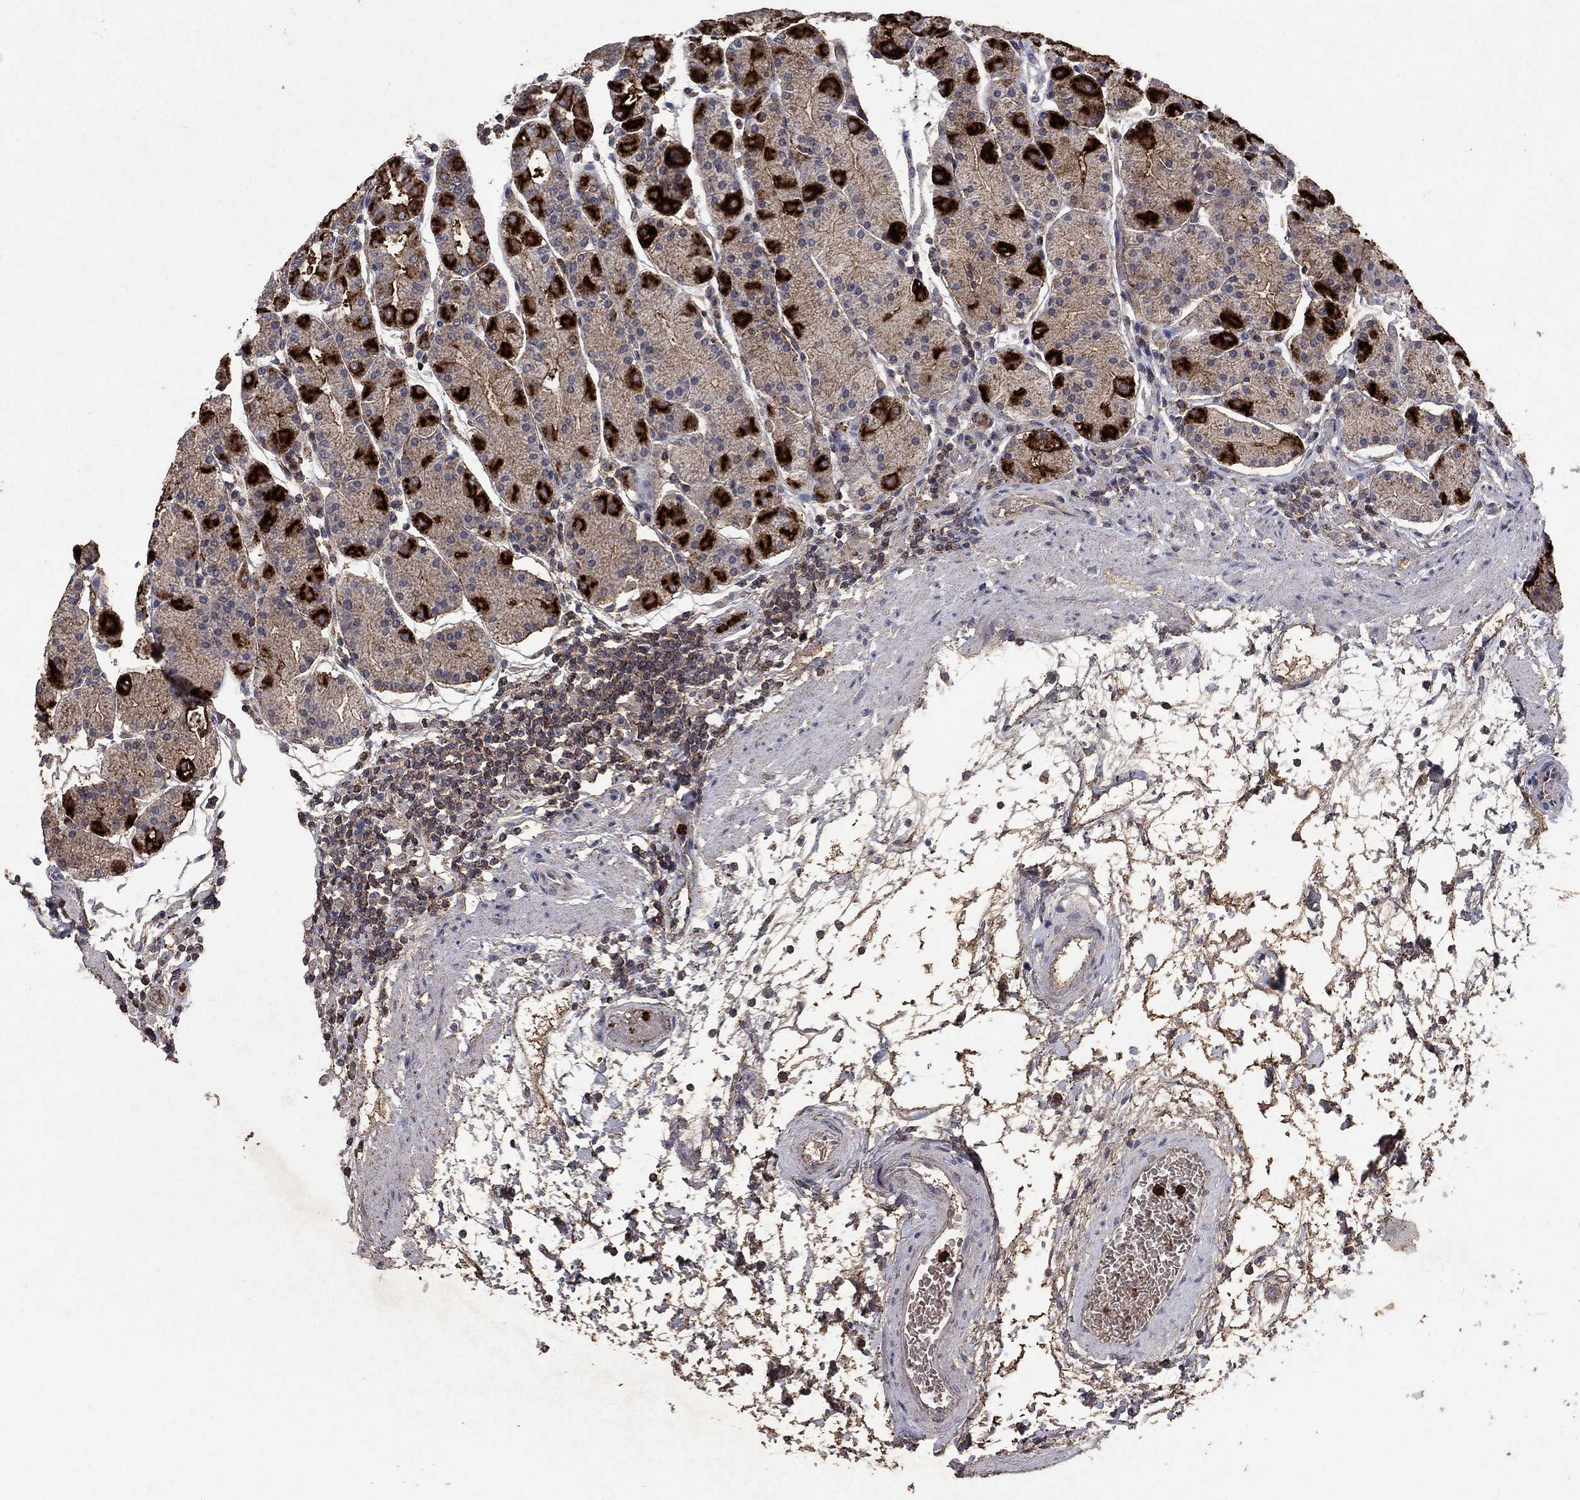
{"staining": {"intensity": "strong", "quantity": "<25%", "location": "cytoplasmic/membranous"}, "tissue": "stomach", "cell_type": "Glandular cells", "image_type": "normal", "snomed": [{"axis": "morphology", "description": "Normal tissue, NOS"}, {"axis": "topography", "description": "Stomach"}], "caption": "Stomach stained for a protein demonstrates strong cytoplasmic/membranous positivity in glandular cells. (brown staining indicates protein expression, while blue staining denotes nuclei).", "gene": "CD24", "patient": {"sex": "male", "age": 54}}